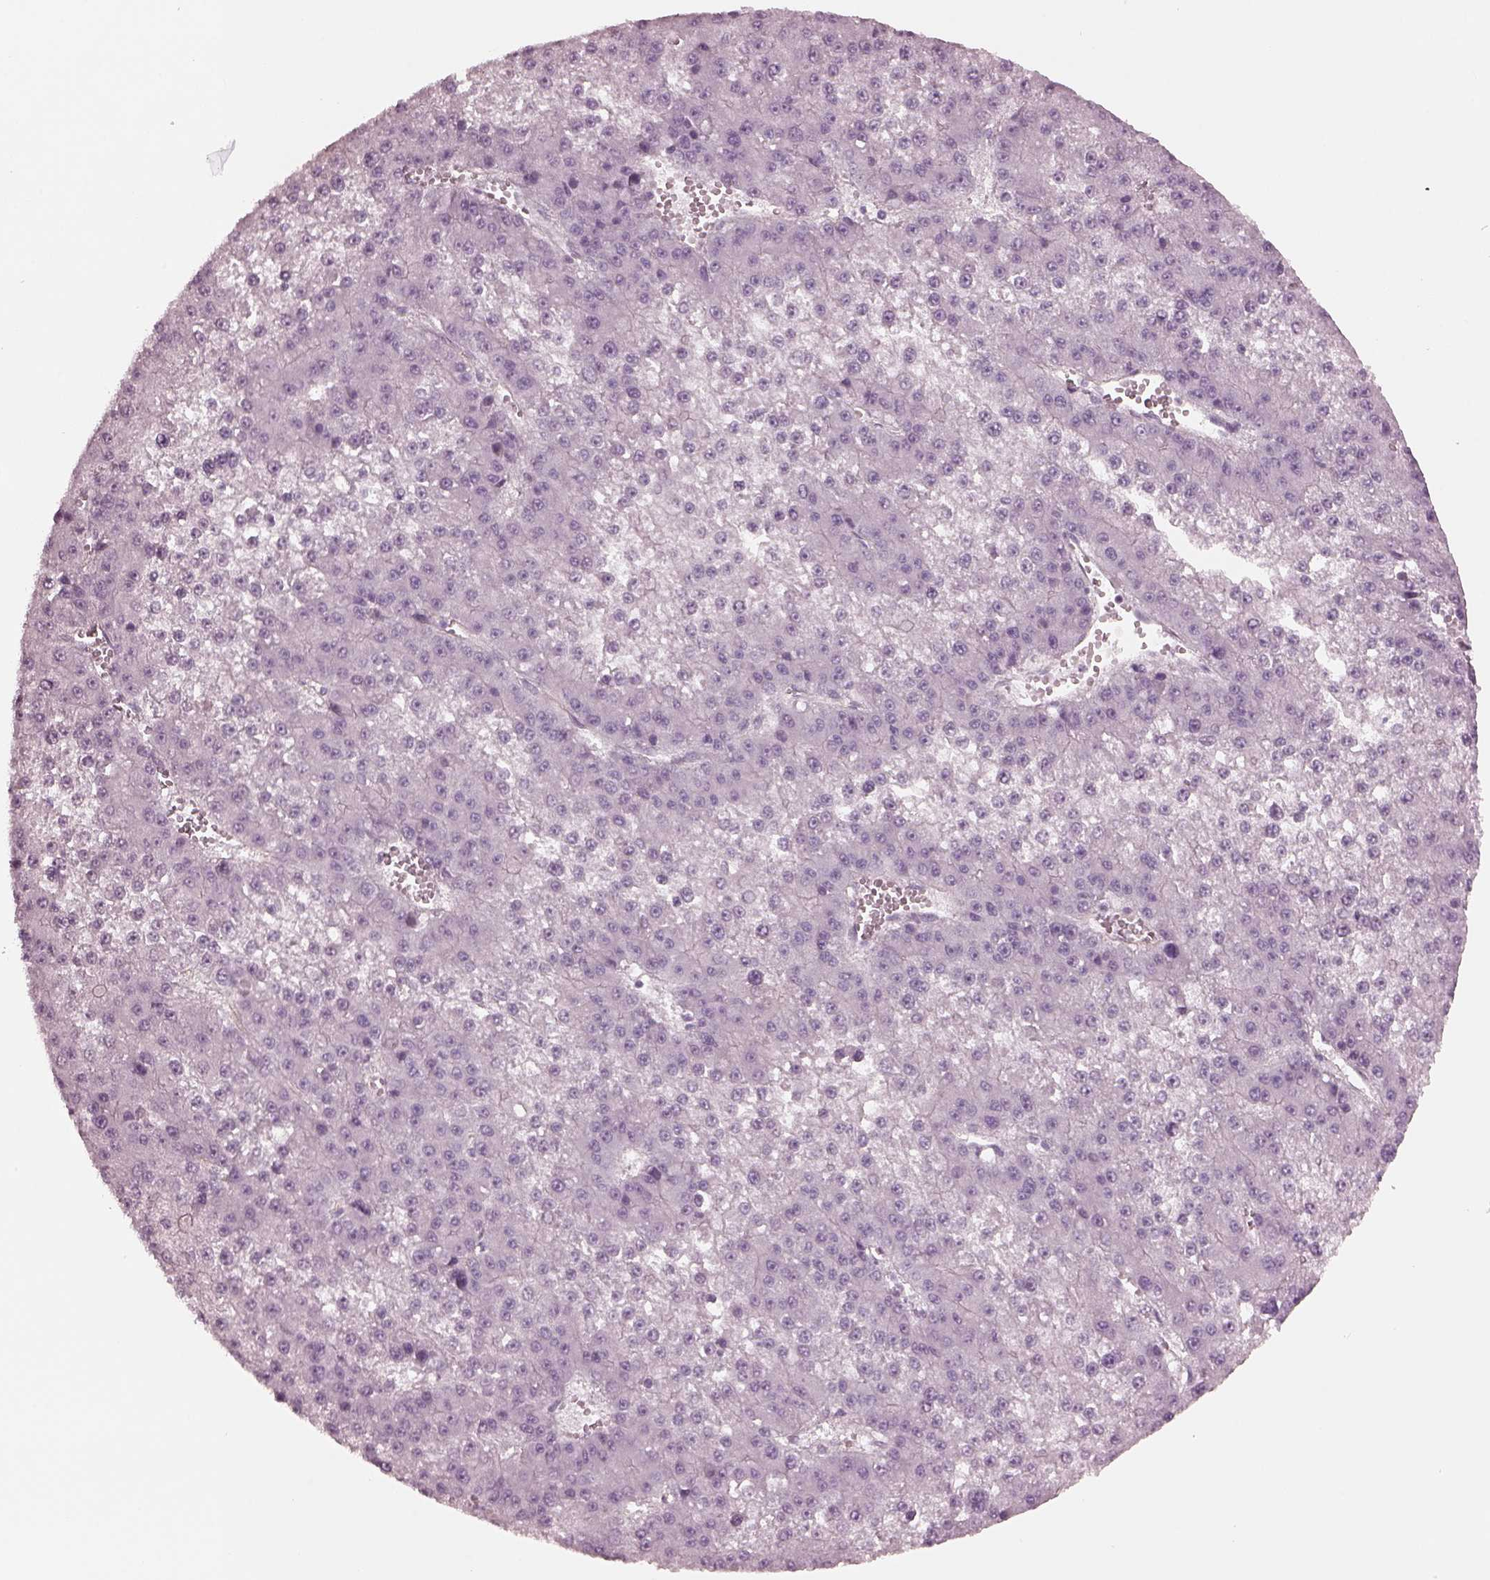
{"staining": {"intensity": "negative", "quantity": "none", "location": "none"}, "tissue": "liver cancer", "cell_type": "Tumor cells", "image_type": "cancer", "snomed": [{"axis": "morphology", "description": "Carcinoma, Hepatocellular, NOS"}, {"axis": "topography", "description": "Liver"}], "caption": "There is no significant expression in tumor cells of liver hepatocellular carcinoma.", "gene": "EIF4E1B", "patient": {"sex": "female", "age": 73}}